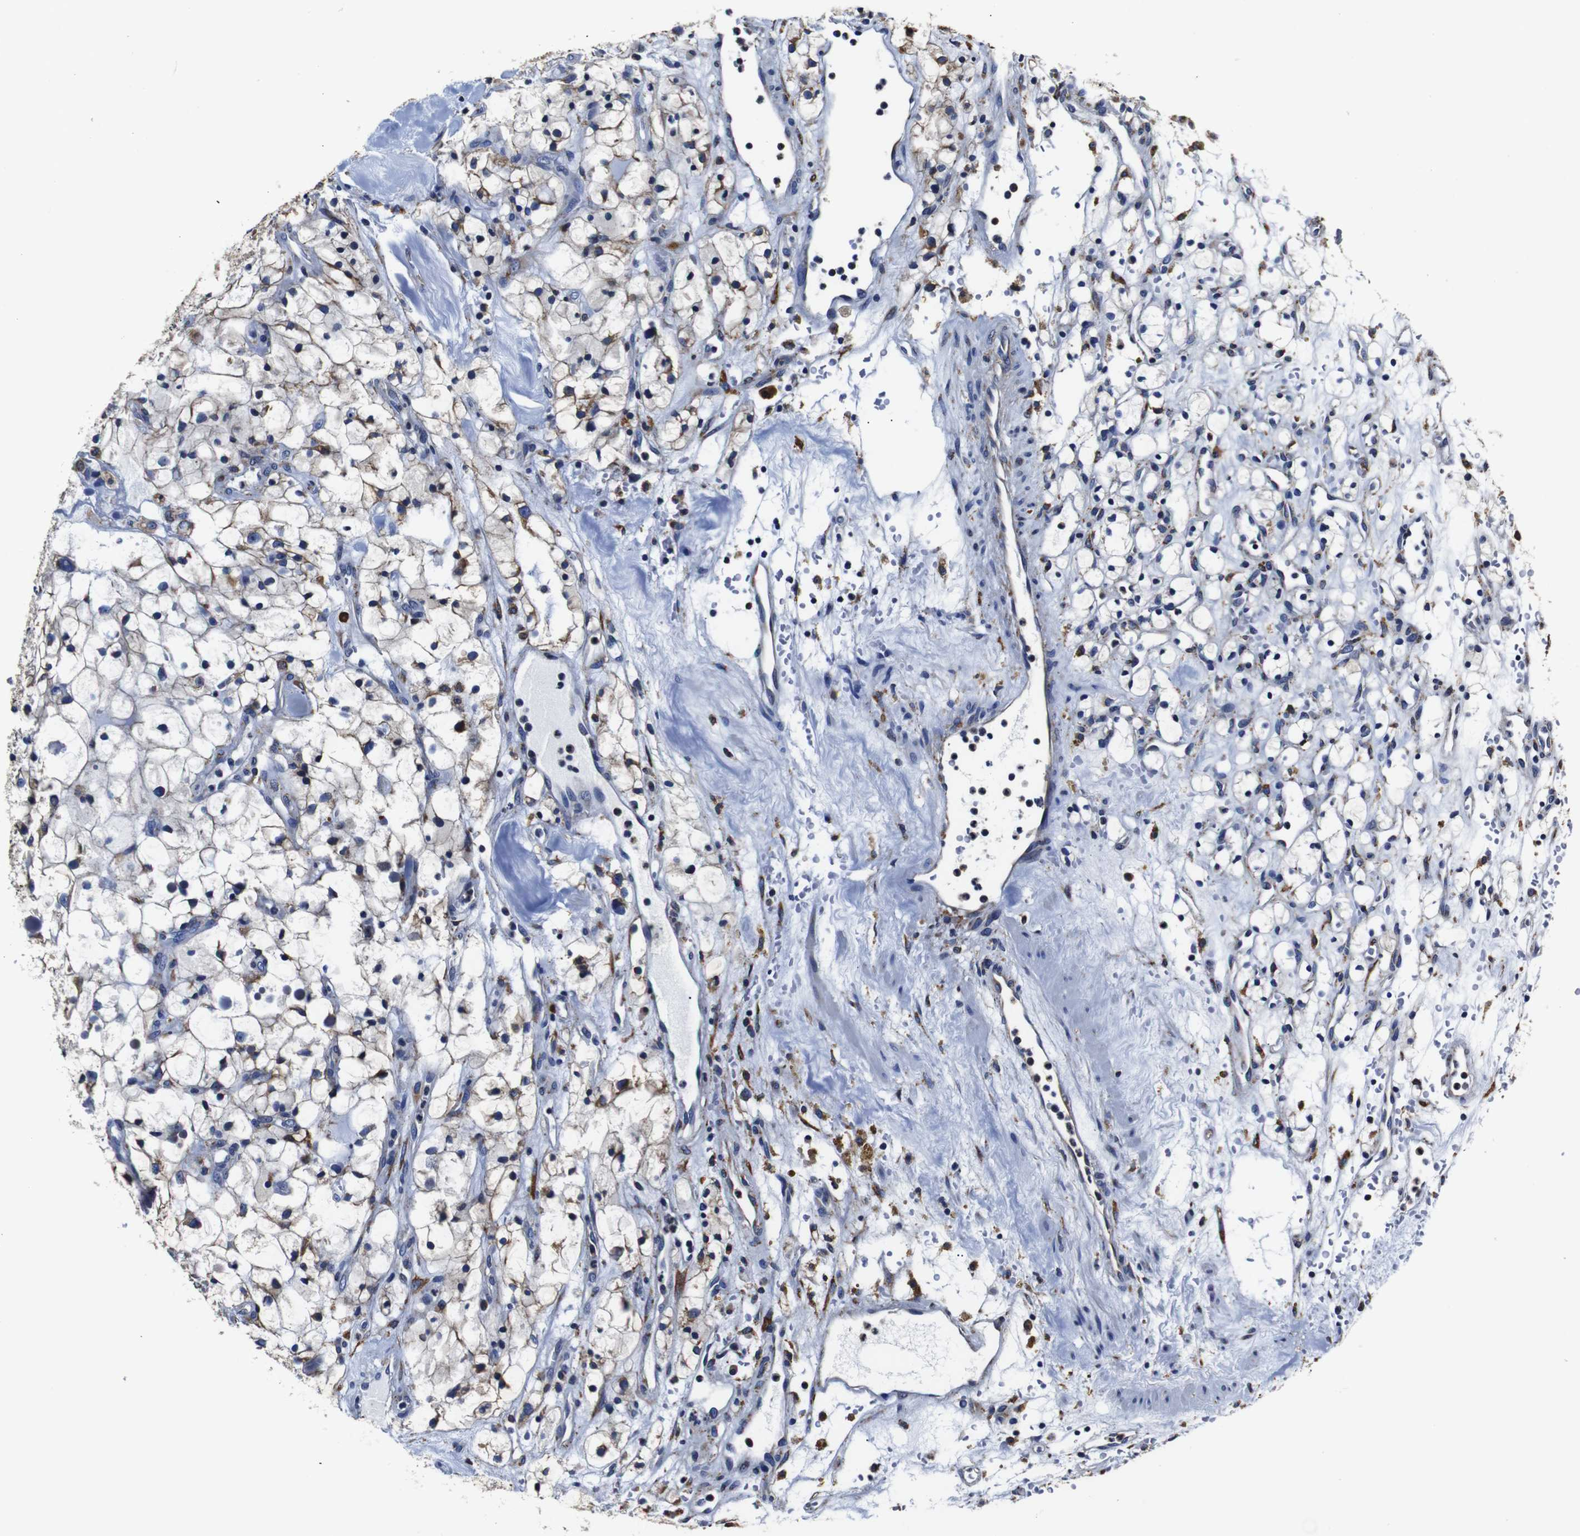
{"staining": {"intensity": "moderate", "quantity": ">75%", "location": "cytoplasmic/membranous"}, "tissue": "renal cancer", "cell_type": "Tumor cells", "image_type": "cancer", "snomed": [{"axis": "morphology", "description": "Adenocarcinoma, NOS"}, {"axis": "topography", "description": "Kidney"}], "caption": "This is a micrograph of immunohistochemistry (IHC) staining of renal cancer, which shows moderate expression in the cytoplasmic/membranous of tumor cells.", "gene": "PPIB", "patient": {"sex": "female", "age": 60}}